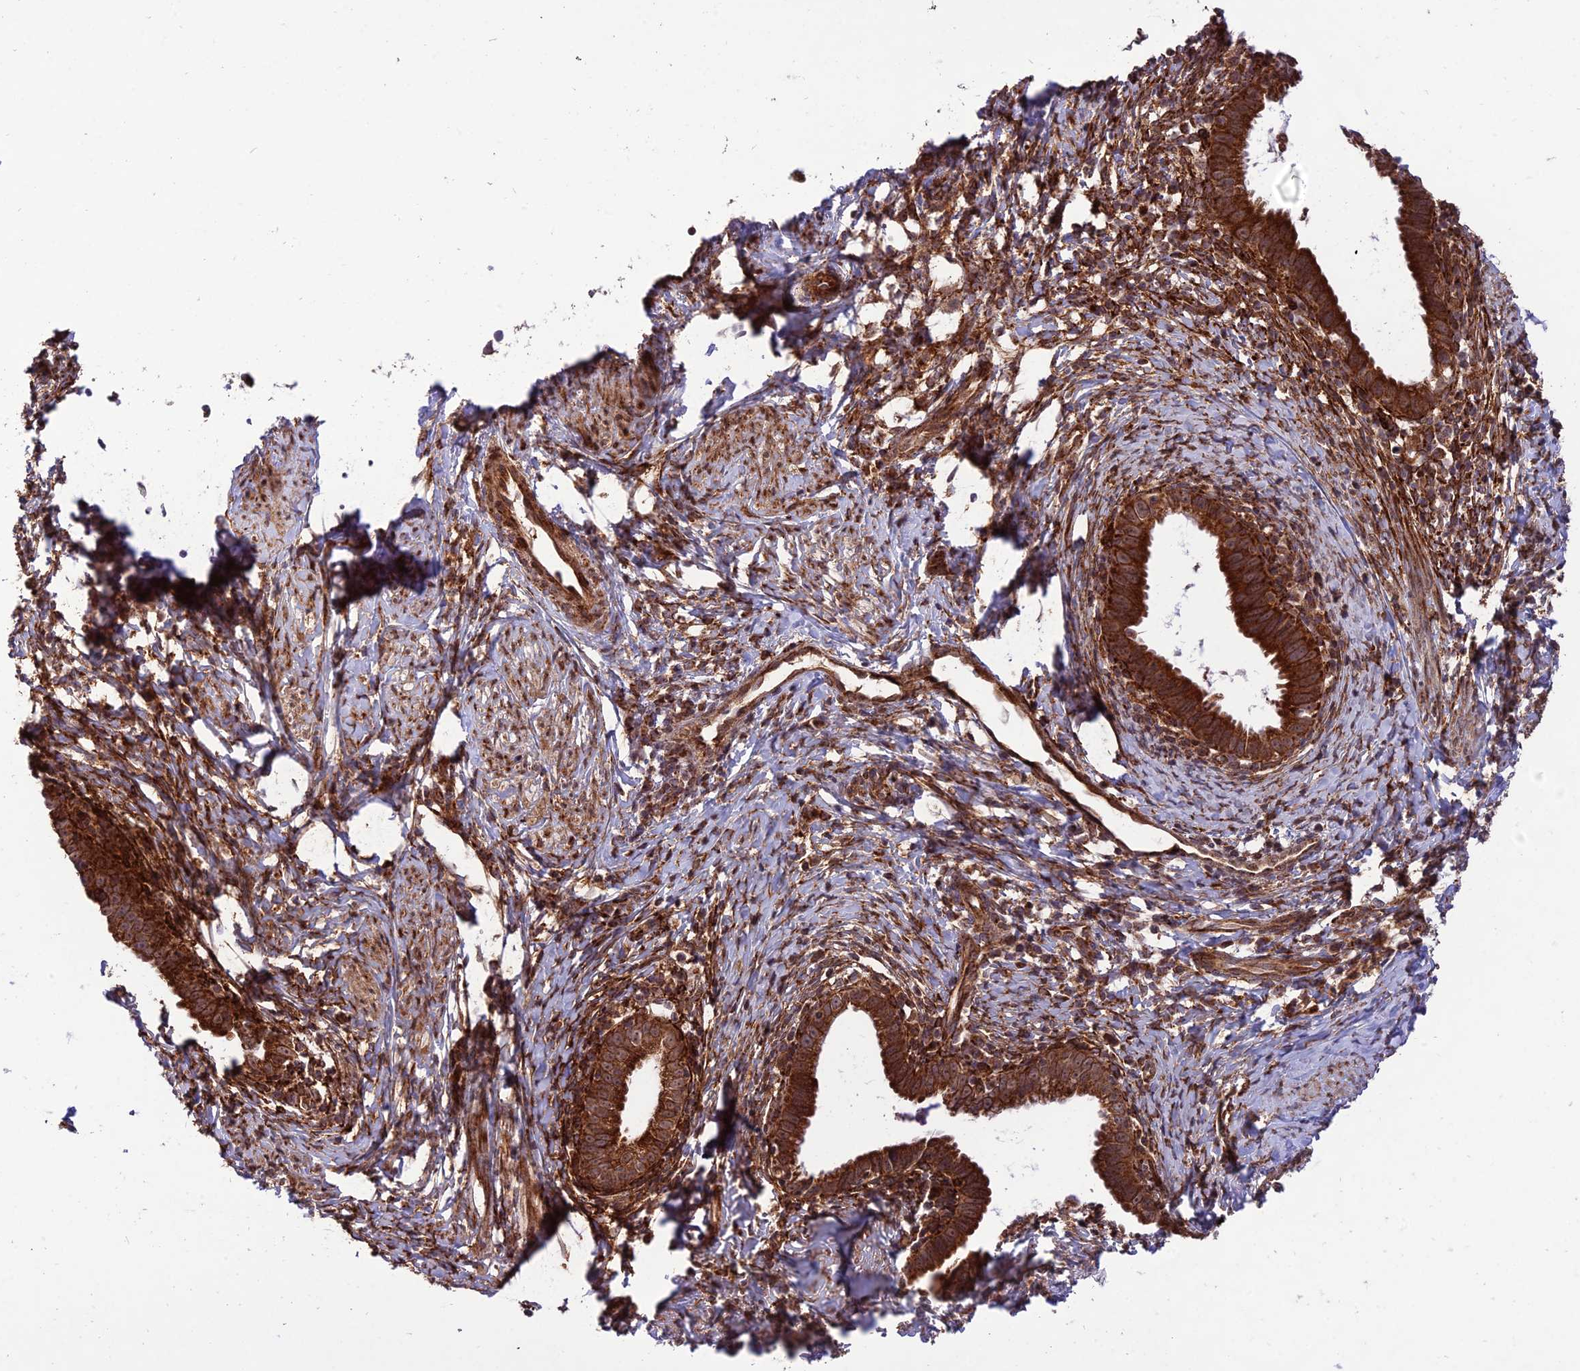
{"staining": {"intensity": "strong", "quantity": ">75%", "location": "cytoplasmic/membranous,nuclear"}, "tissue": "cervical cancer", "cell_type": "Tumor cells", "image_type": "cancer", "snomed": [{"axis": "morphology", "description": "Adenocarcinoma, NOS"}, {"axis": "topography", "description": "Cervix"}], "caption": "A high-resolution micrograph shows IHC staining of cervical cancer (adenocarcinoma), which demonstrates strong cytoplasmic/membranous and nuclear staining in about >75% of tumor cells. The staining was performed using DAB to visualize the protein expression in brown, while the nuclei were stained in blue with hematoxylin (Magnification: 20x).", "gene": "CRTAP", "patient": {"sex": "female", "age": 36}}